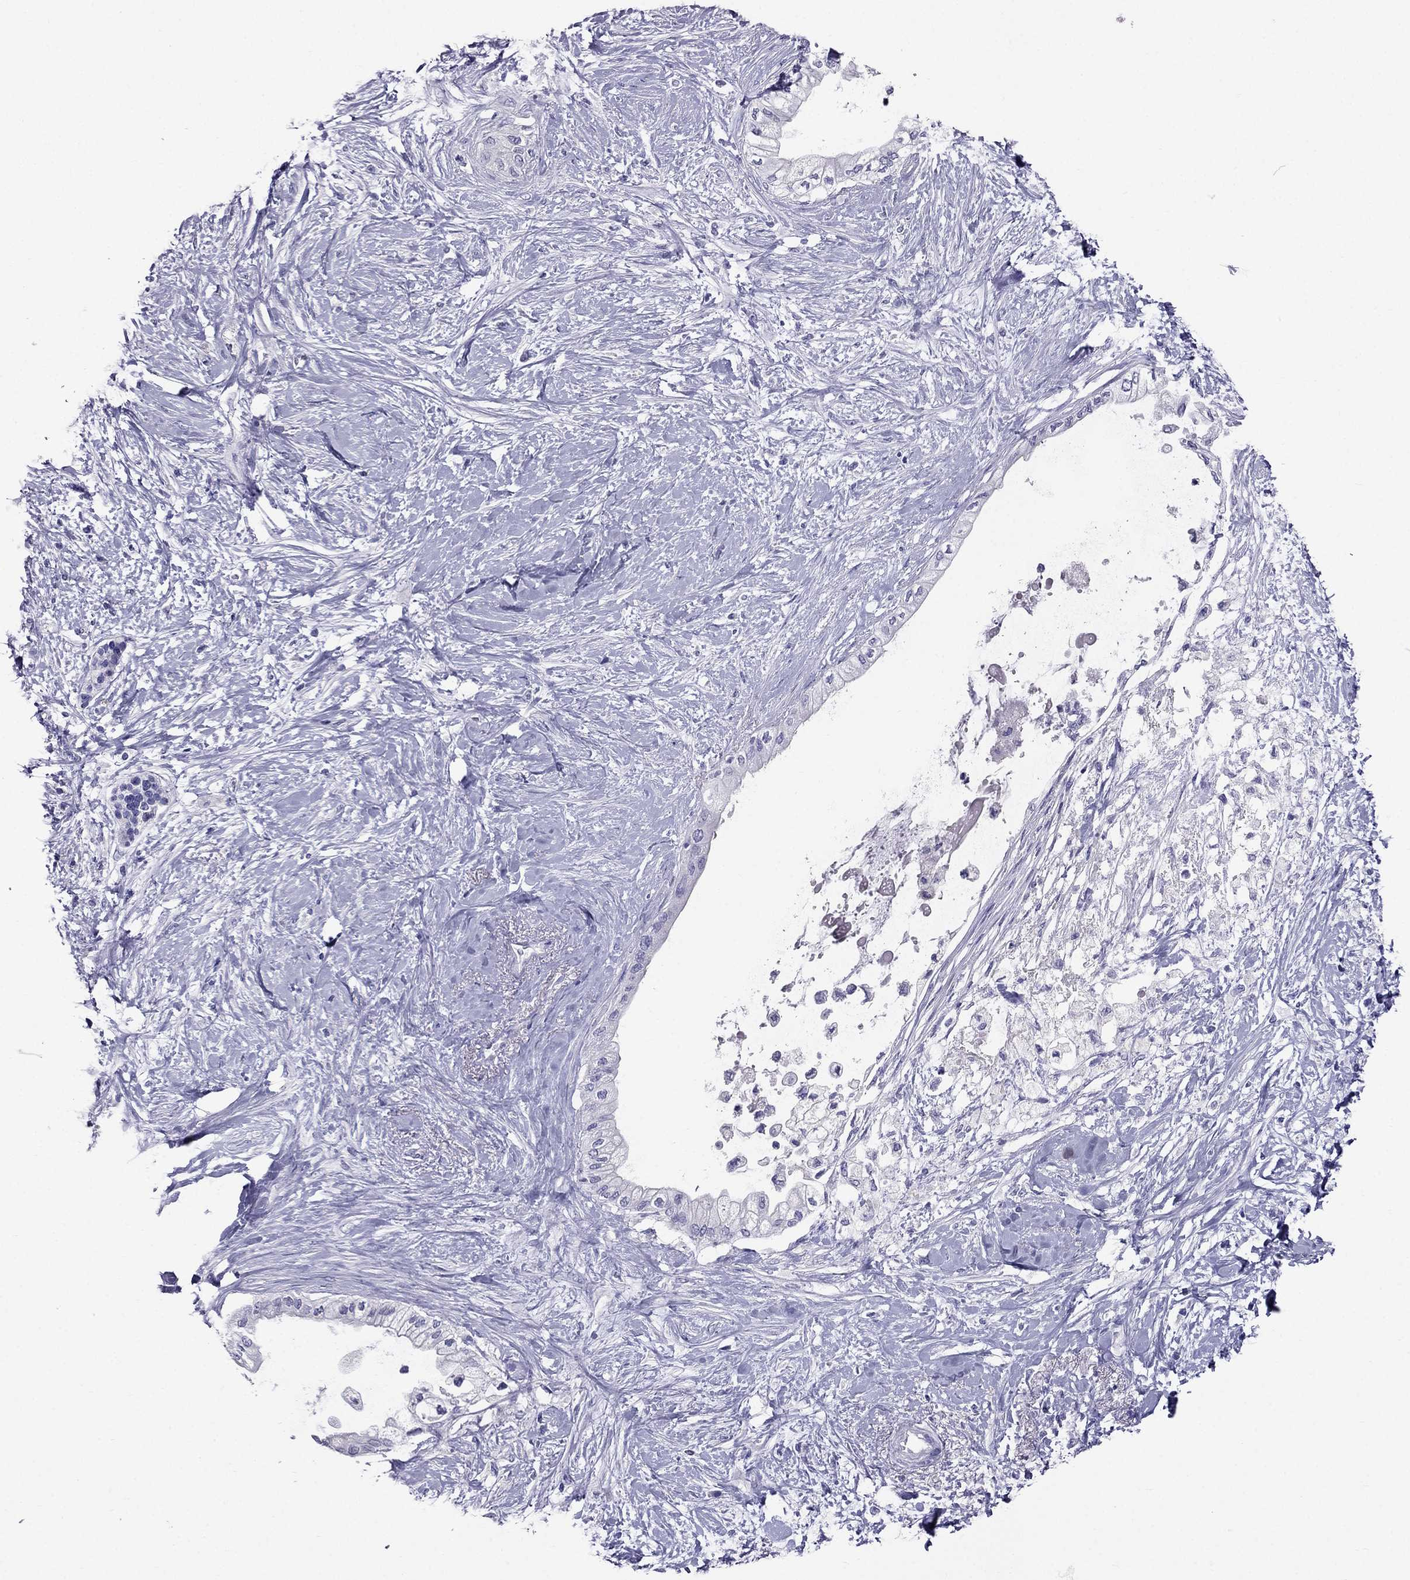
{"staining": {"intensity": "negative", "quantity": "none", "location": "none"}, "tissue": "pancreatic cancer", "cell_type": "Tumor cells", "image_type": "cancer", "snomed": [{"axis": "morphology", "description": "Normal tissue, NOS"}, {"axis": "morphology", "description": "Adenocarcinoma, NOS"}, {"axis": "topography", "description": "Pancreas"}, {"axis": "topography", "description": "Duodenum"}], "caption": "There is no significant staining in tumor cells of pancreatic adenocarcinoma. Brightfield microscopy of immunohistochemistry (IHC) stained with DAB (brown) and hematoxylin (blue), captured at high magnification.", "gene": "ZNF541", "patient": {"sex": "female", "age": 60}}